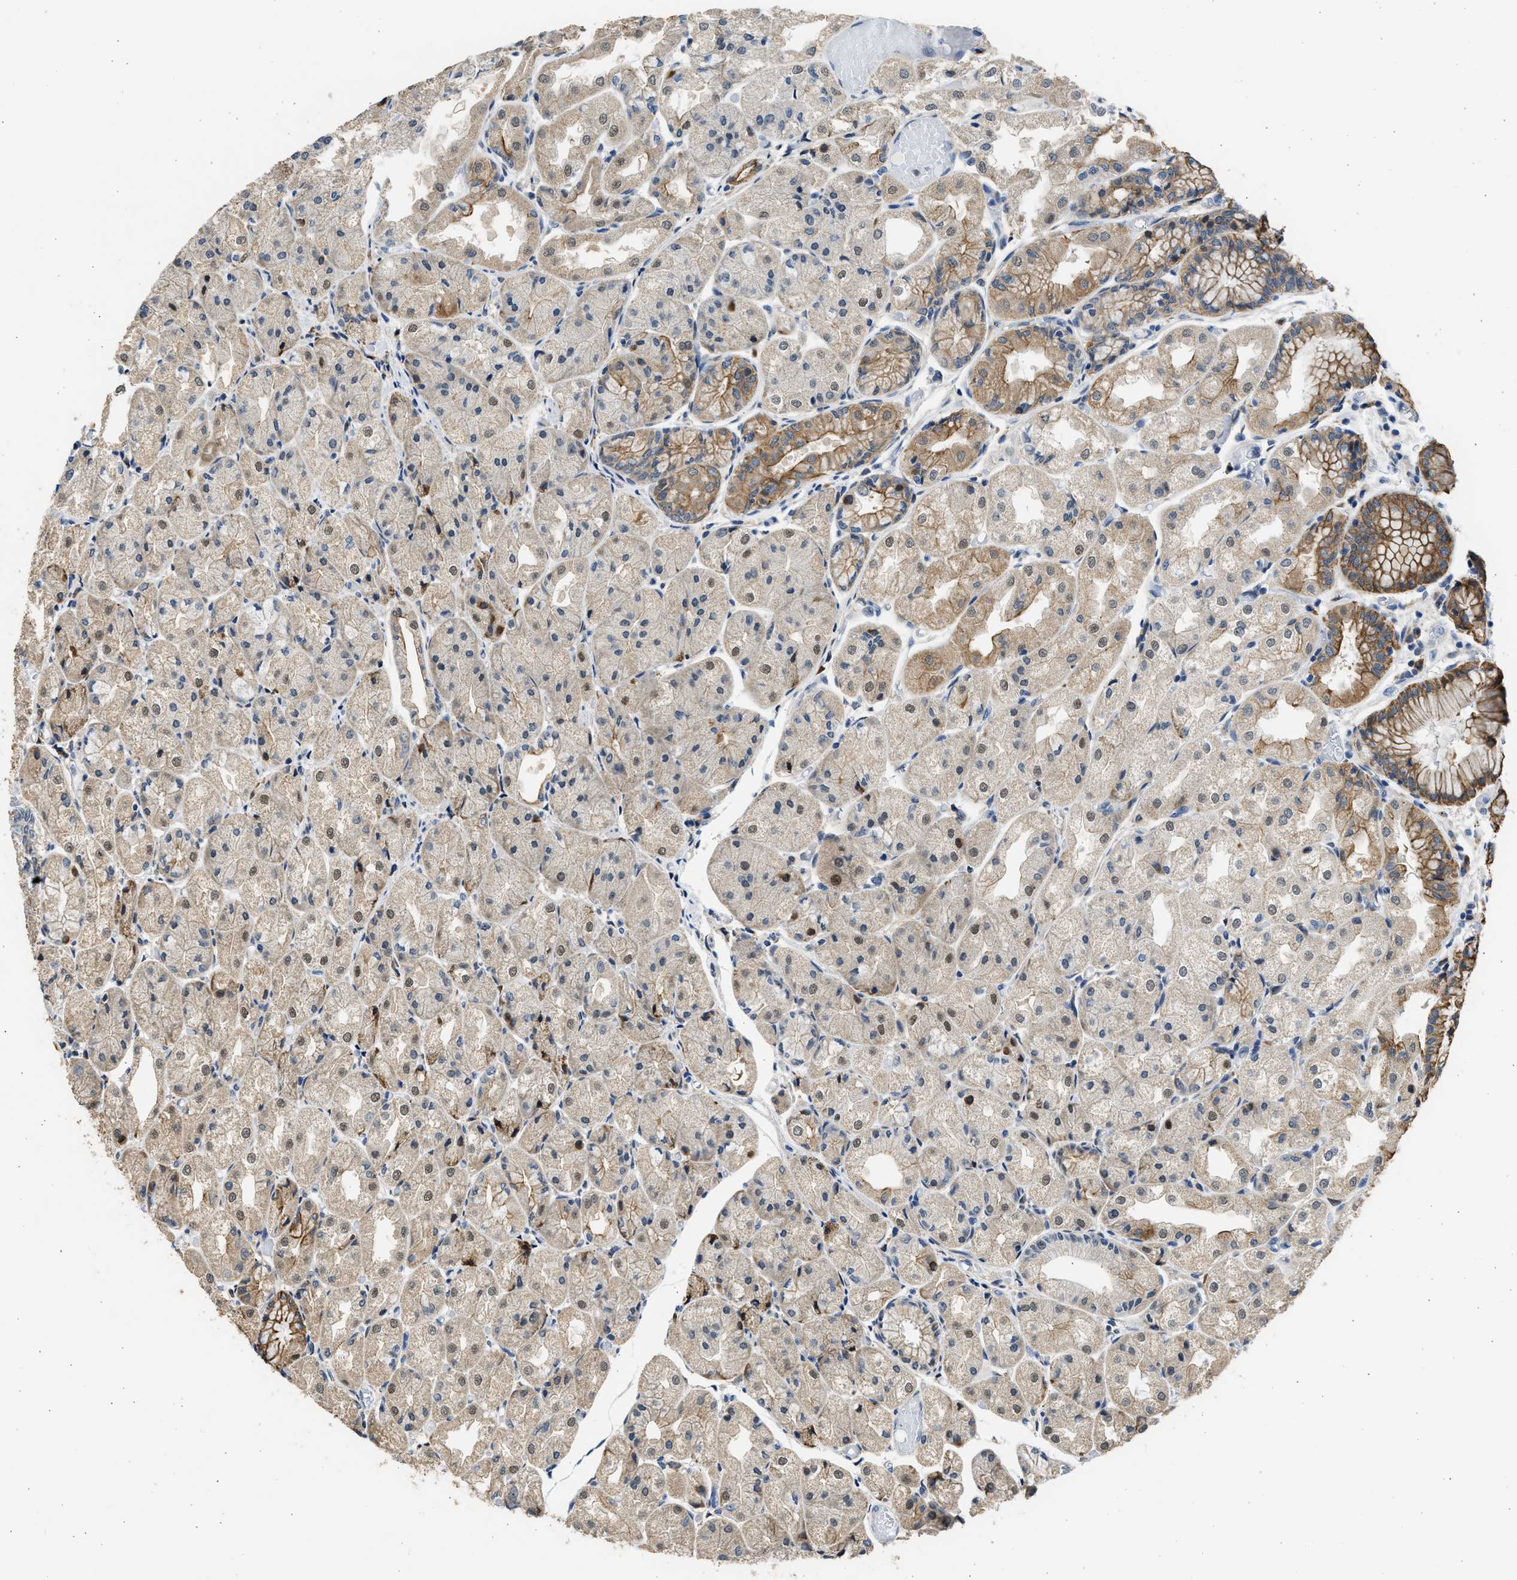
{"staining": {"intensity": "moderate", "quantity": "<25%", "location": "cytoplasmic/membranous"}, "tissue": "stomach", "cell_type": "Glandular cells", "image_type": "normal", "snomed": [{"axis": "morphology", "description": "Normal tissue, NOS"}, {"axis": "topography", "description": "Stomach, upper"}], "caption": "Protein expression analysis of benign human stomach reveals moderate cytoplasmic/membranous positivity in about <25% of glandular cells. (Stains: DAB in brown, nuclei in blue, Microscopy: brightfield microscopy at high magnification).", "gene": "PLD2", "patient": {"sex": "male", "age": 72}}